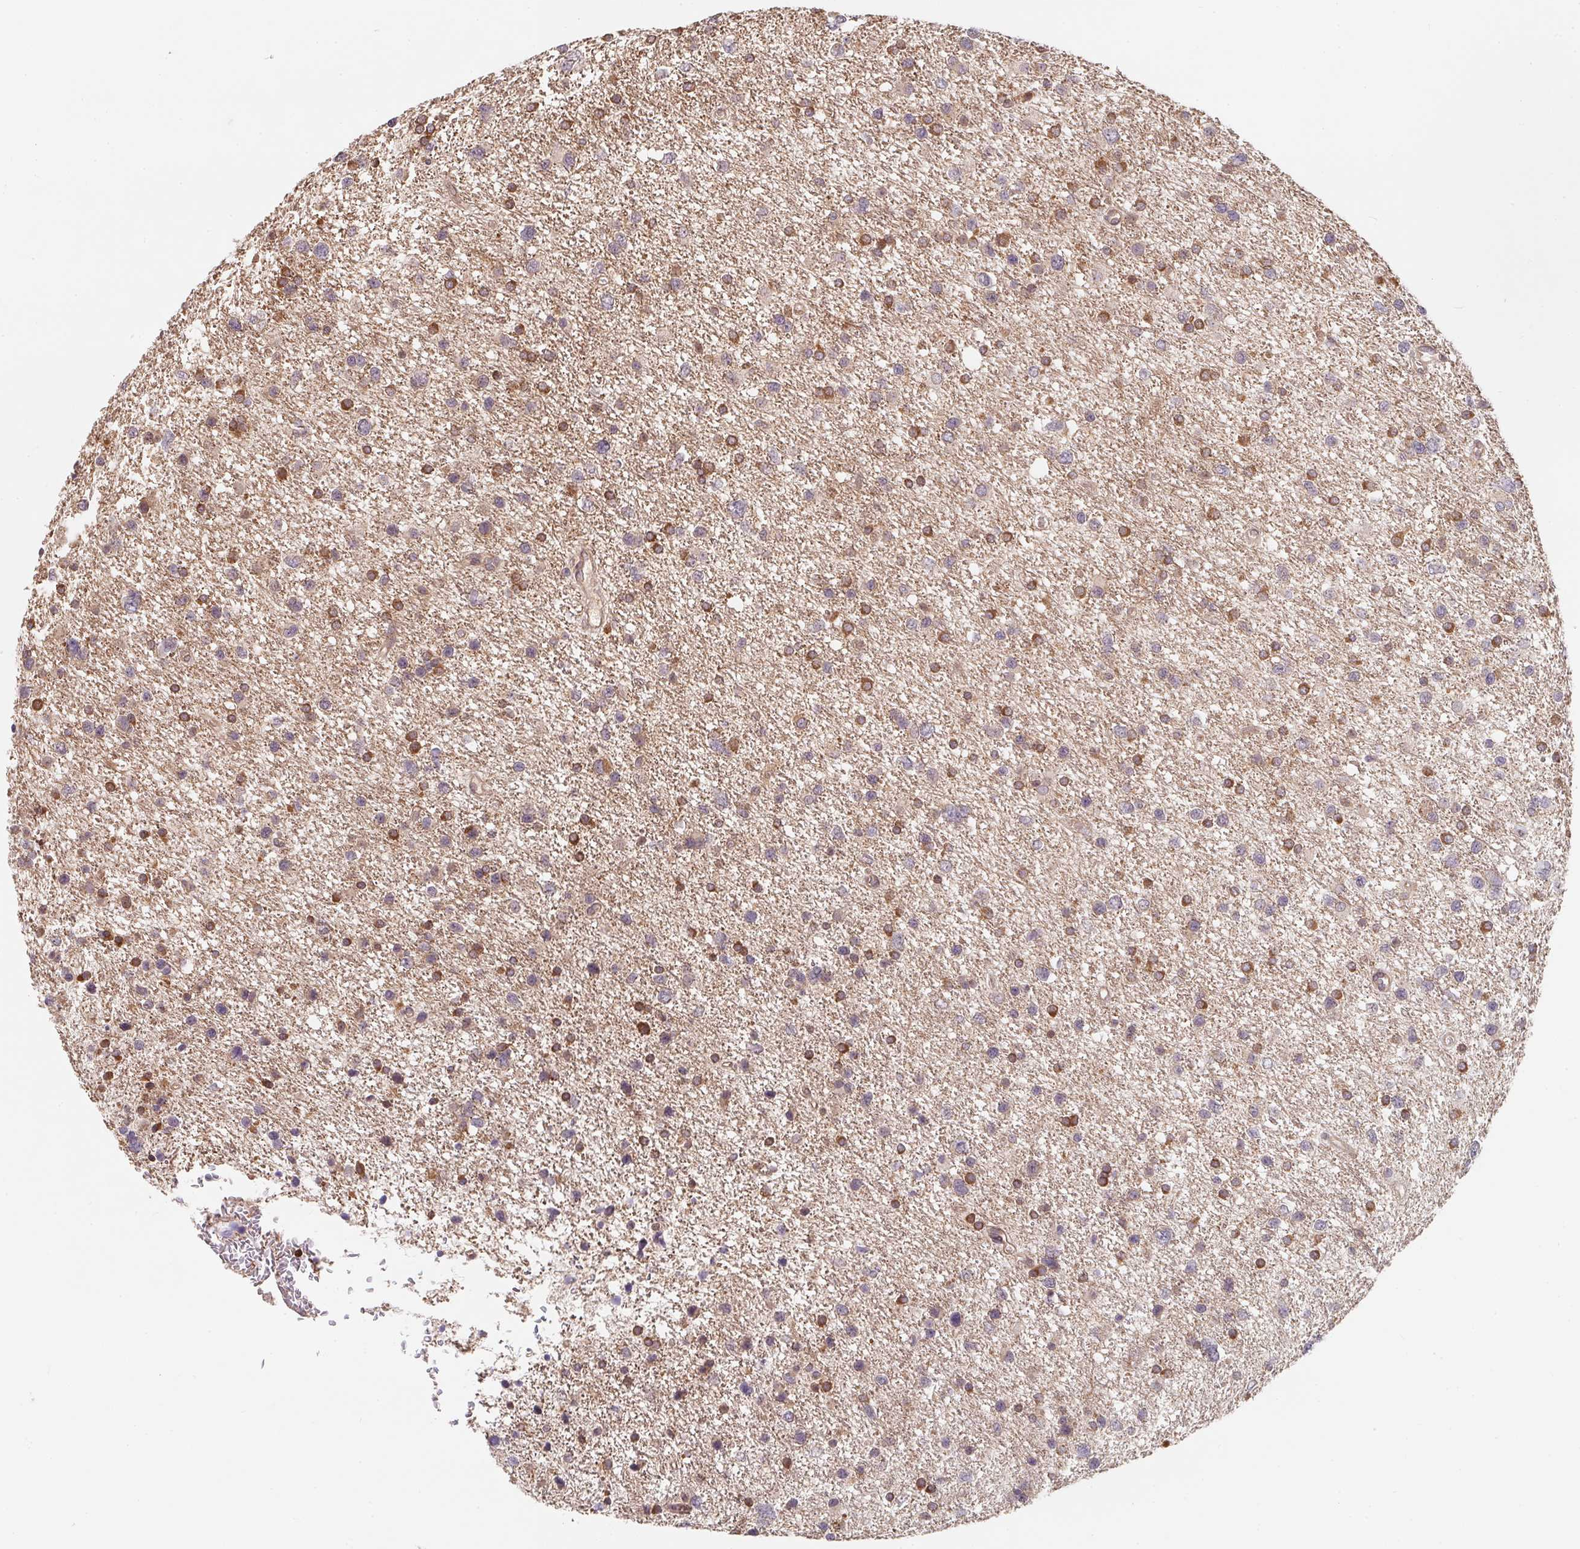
{"staining": {"intensity": "moderate", "quantity": "25%-75%", "location": "cytoplasmic/membranous"}, "tissue": "glioma", "cell_type": "Tumor cells", "image_type": "cancer", "snomed": [{"axis": "morphology", "description": "Glioma, malignant, Low grade"}, {"axis": "topography", "description": "Brain"}], "caption": "An image of human glioma stained for a protein shows moderate cytoplasmic/membranous brown staining in tumor cells. (IHC, brightfield microscopy, high magnification).", "gene": "ANKRD13A", "patient": {"sex": "female", "age": 55}}